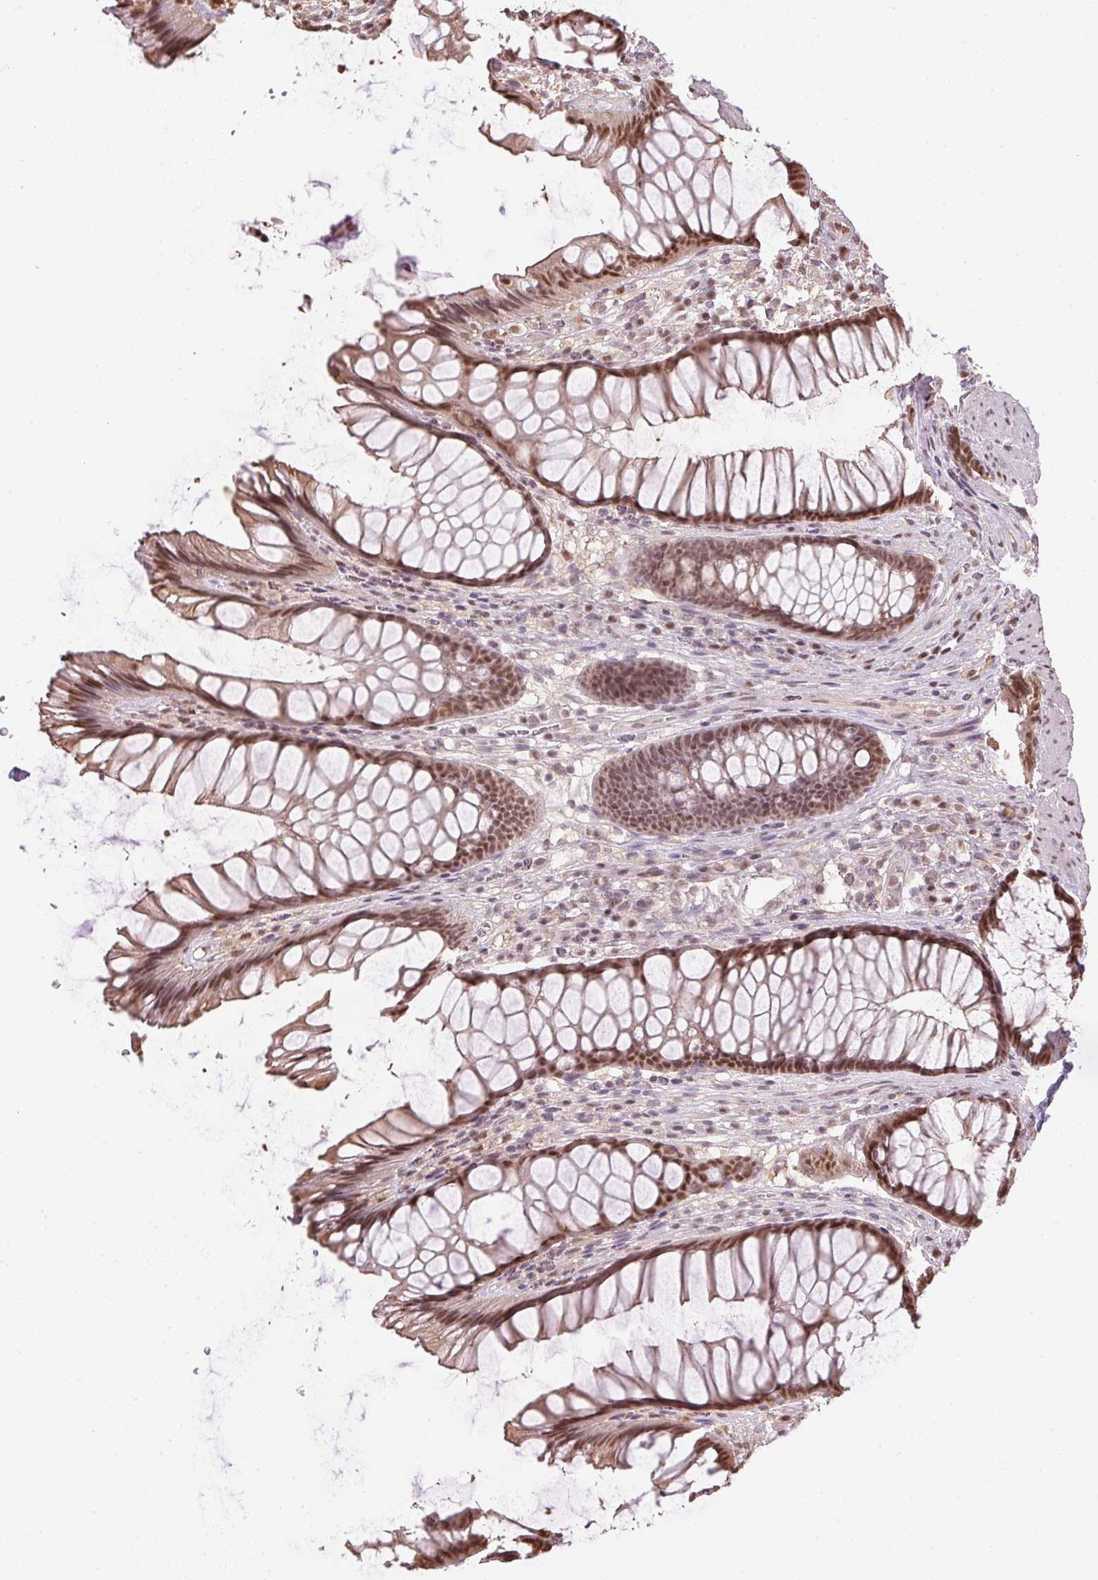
{"staining": {"intensity": "moderate", "quantity": ">75%", "location": "nuclear"}, "tissue": "rectum", "cell_type": "Glandular cells", "image_type": "normal", "snomed": [{"axis": "morphology", "description": "Normal tissue, NOS"}, {"axis": "topography", "description": "Rectum"}], "caption": "Glandular cells demonstrate medium levels of moderate nuclear expression in approximately >75% of cells in unremarkable human rectum. The protein of interest is shown in brown color, while the nuclei are stained blue.", "gene": "TPI1", "patient": {"sex": "male", "age": 53}}